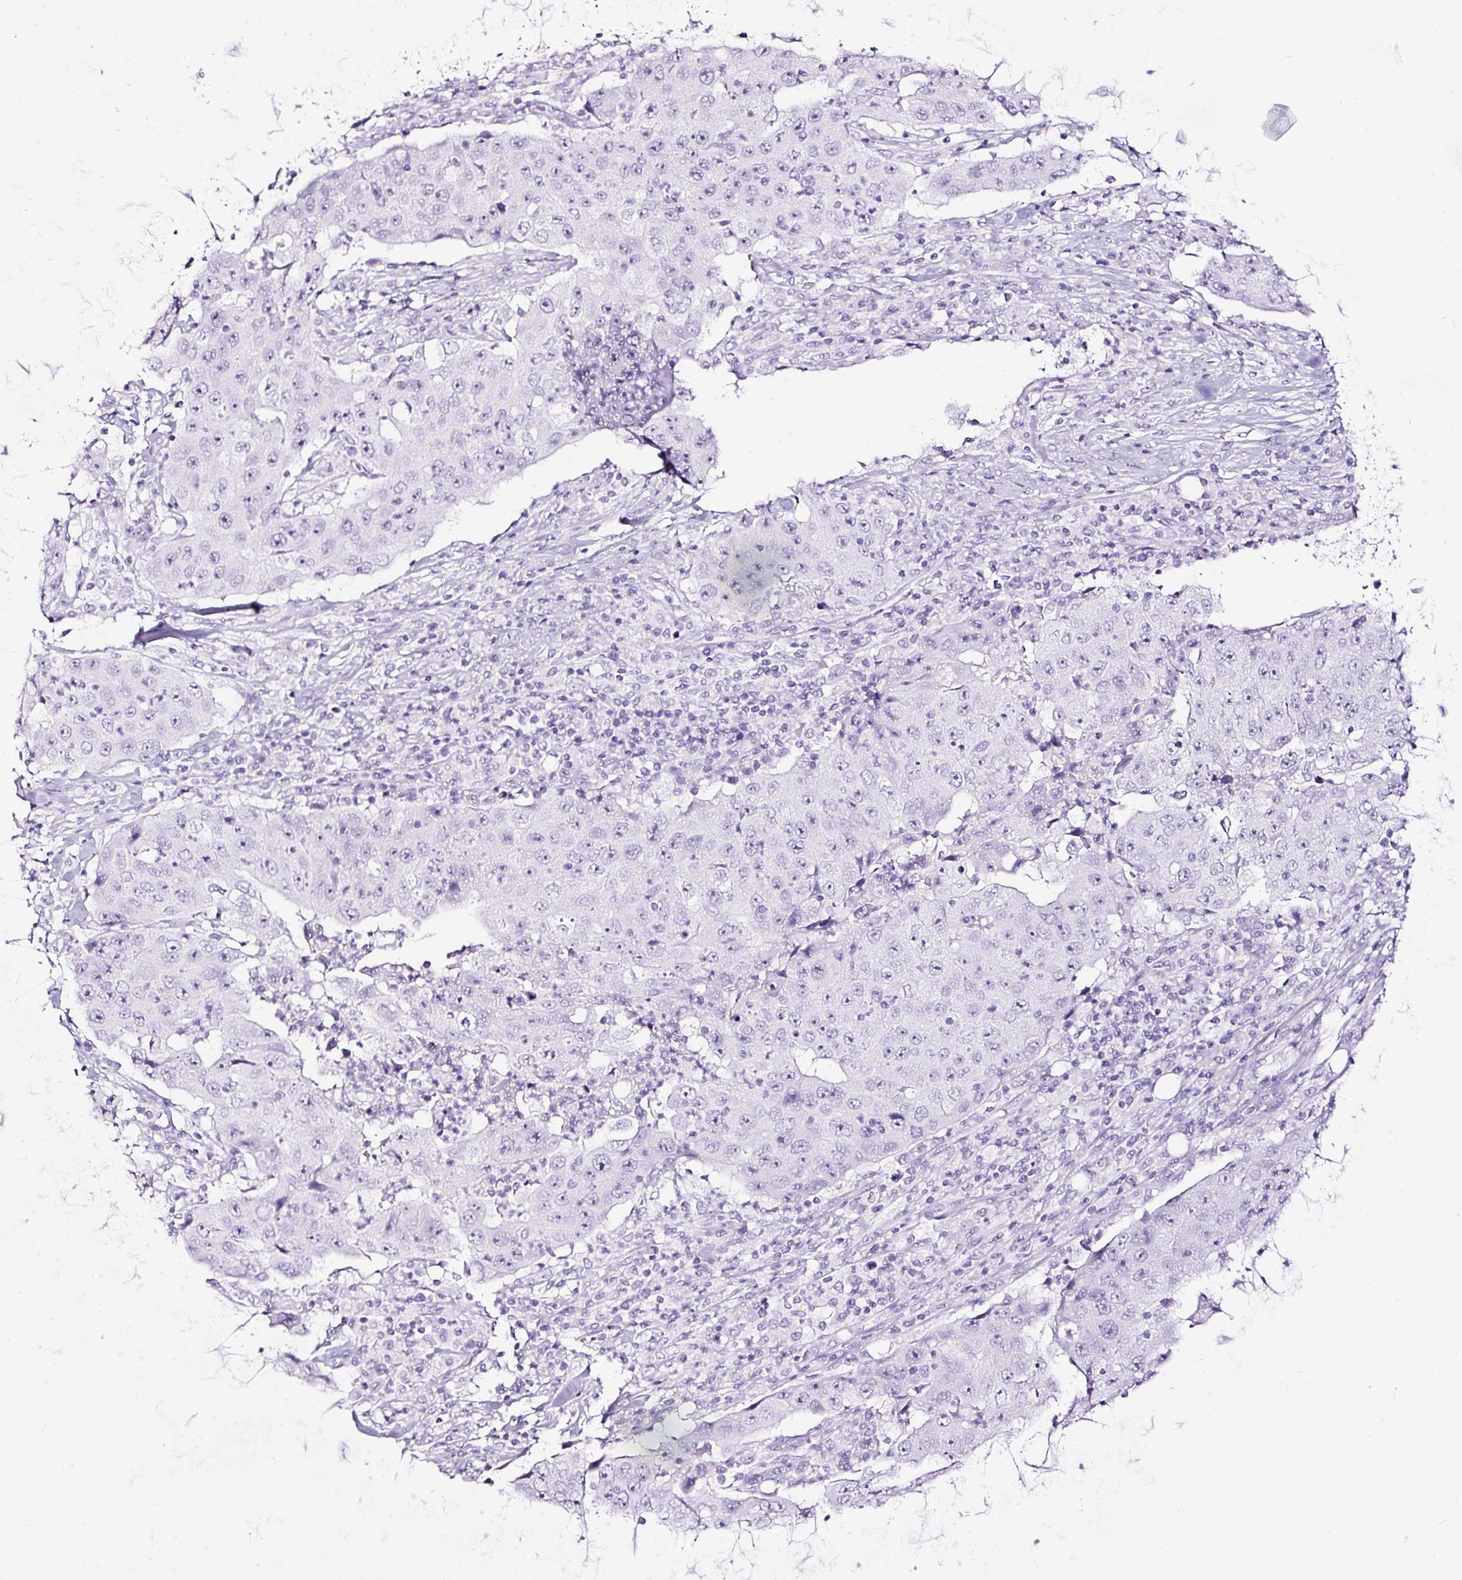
{"staining": {"intensity": "negative", "quantity": "none", "location": "none"}, "tissue": "lung cancer", "cell_type": "Tumor cells", "image_type": "cancer", "snomed": [{"axis": "morphology", "description": "Squamous cell carcinoma, NOS"}, {"axis": "topography", "description": "Lung"}], "caption": "Tumor cells are negative for protein expression in human squamous cell carcinoma (lung). (Immunohistochemistry (ihc), brightfield microscopy, high magnification).", "gene": "NPHS2", "patient": {"sex": "male", "age": 64}}